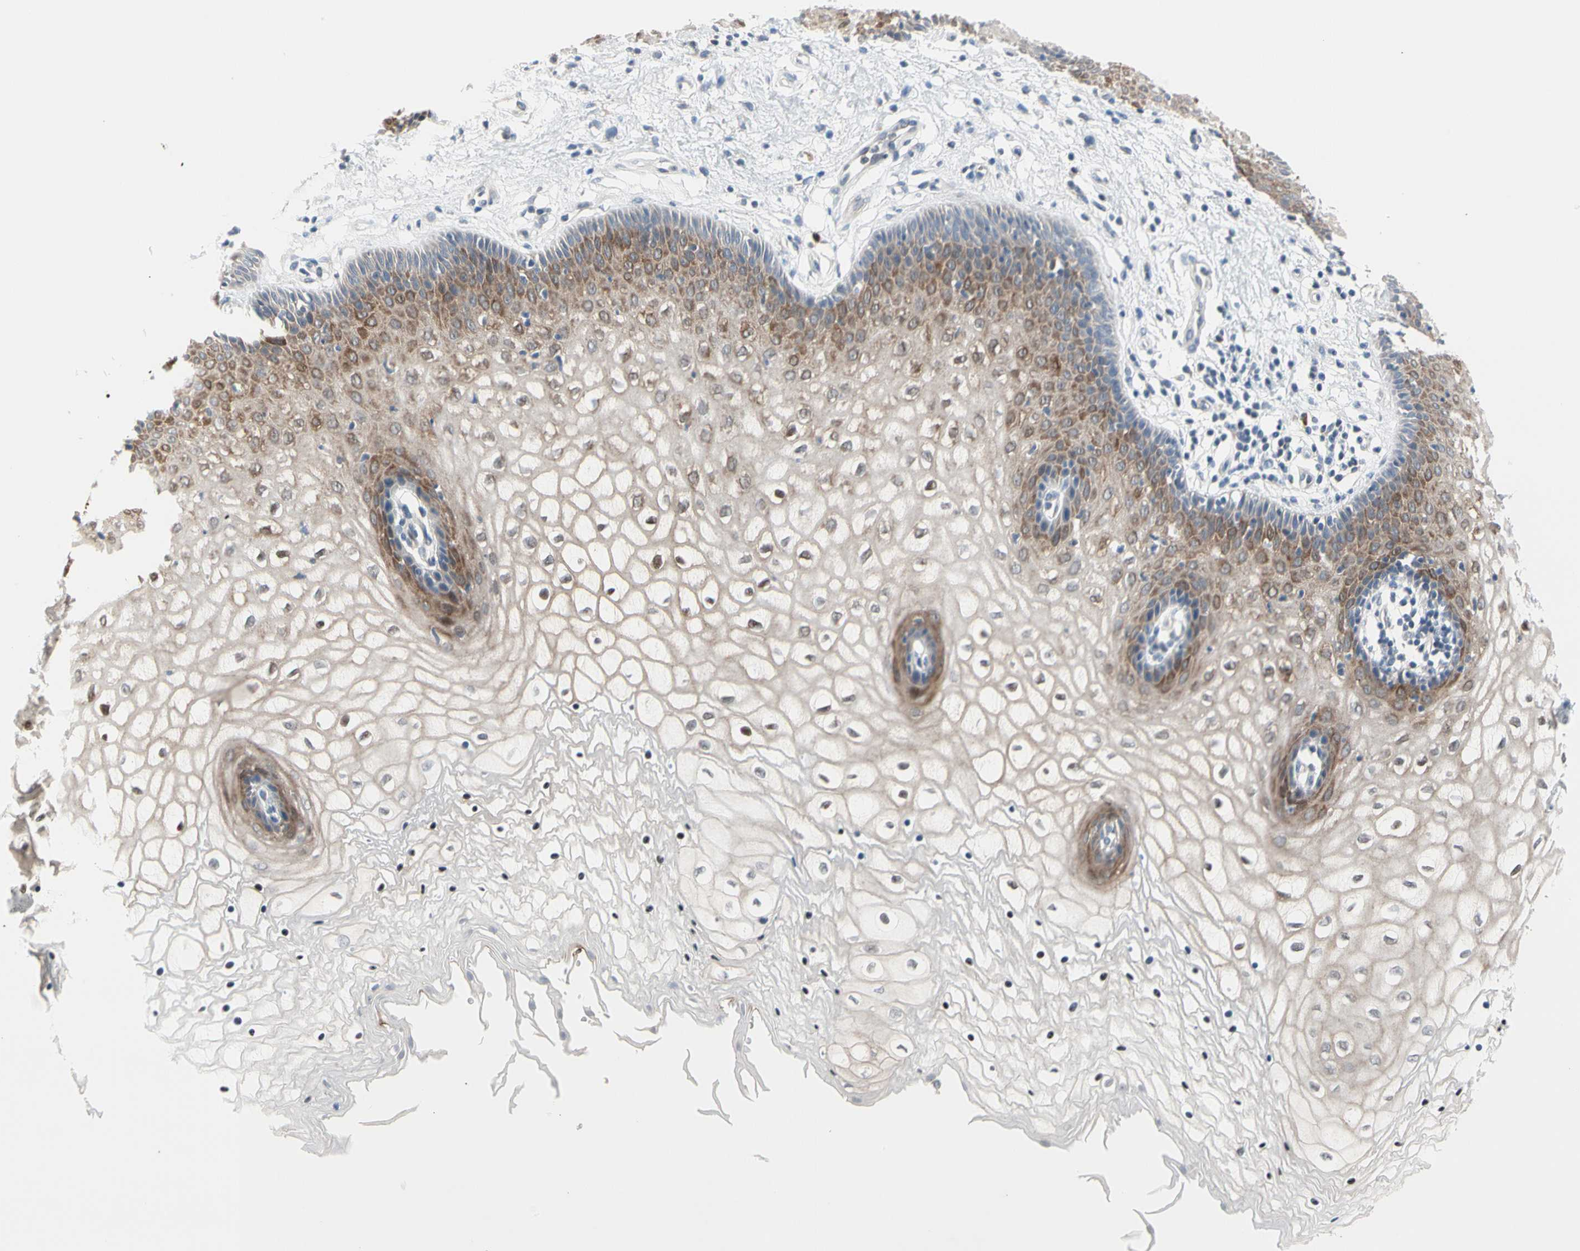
{"staining": {"intensity": "moderate", "quantity": "25%-75%", "location": "cytoplasmic/membranous,nuclear"}, "tissue": "vagina", "cell_type": "Squamous epithelial cells", "image_type": "normal", "snomed": [{"axis": "morphology", "description": "Normal tissue, NOS"}, {"axis": "topography", "description": "Vagina"}], "caption": "Immunohistochemistry micrograph of unremarkable human vagina stained for a protein (brown), which displays medium levels of moderate cytoplasmic/membranous,nuclear staining in approximately 25%-75% of squamous epithelial cells.", "gene": "MARK1", "patient": {"sex": "female", "age": 34}}